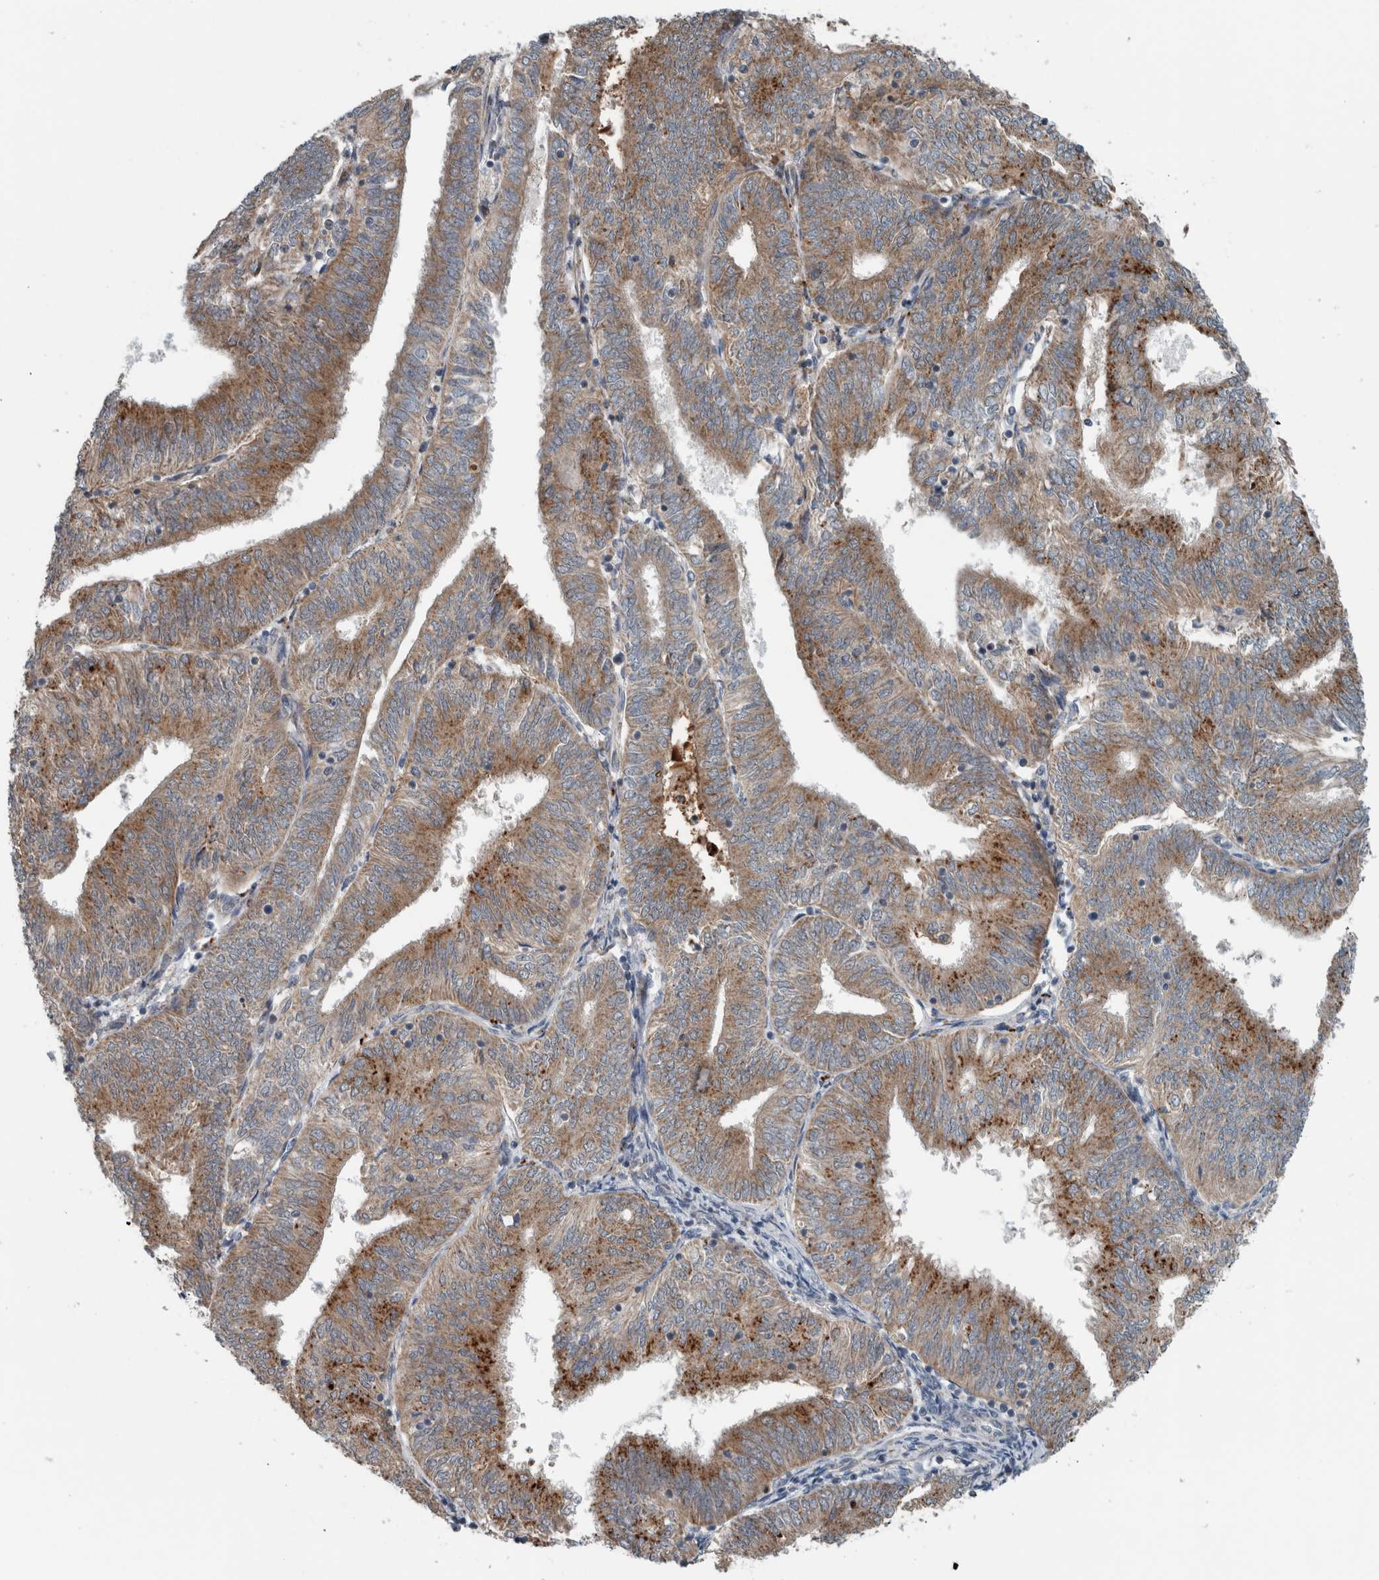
{"staining": {"intensity": "moderate", "quantity": ">75%", "location": "cytoplasmic/membranous"}, "tissue": "endometrial cancer", "cell_type": "Tumor cells", "image_type": "cancer", "snomed": [{"axis": "morphology", "description": "Adenocarcinoma, NOS"}, {"axis": "topography", "description": "Endometrium"}], "caption": "An image showing moderate cytoplasmic/membranous staining in about >75% of tumor cells in endometrial adenocarcinoma, as visualized by brown immunohistochemical staining.", "gene": "GBA2", "patient": {"sex": "female", "age": 58}}